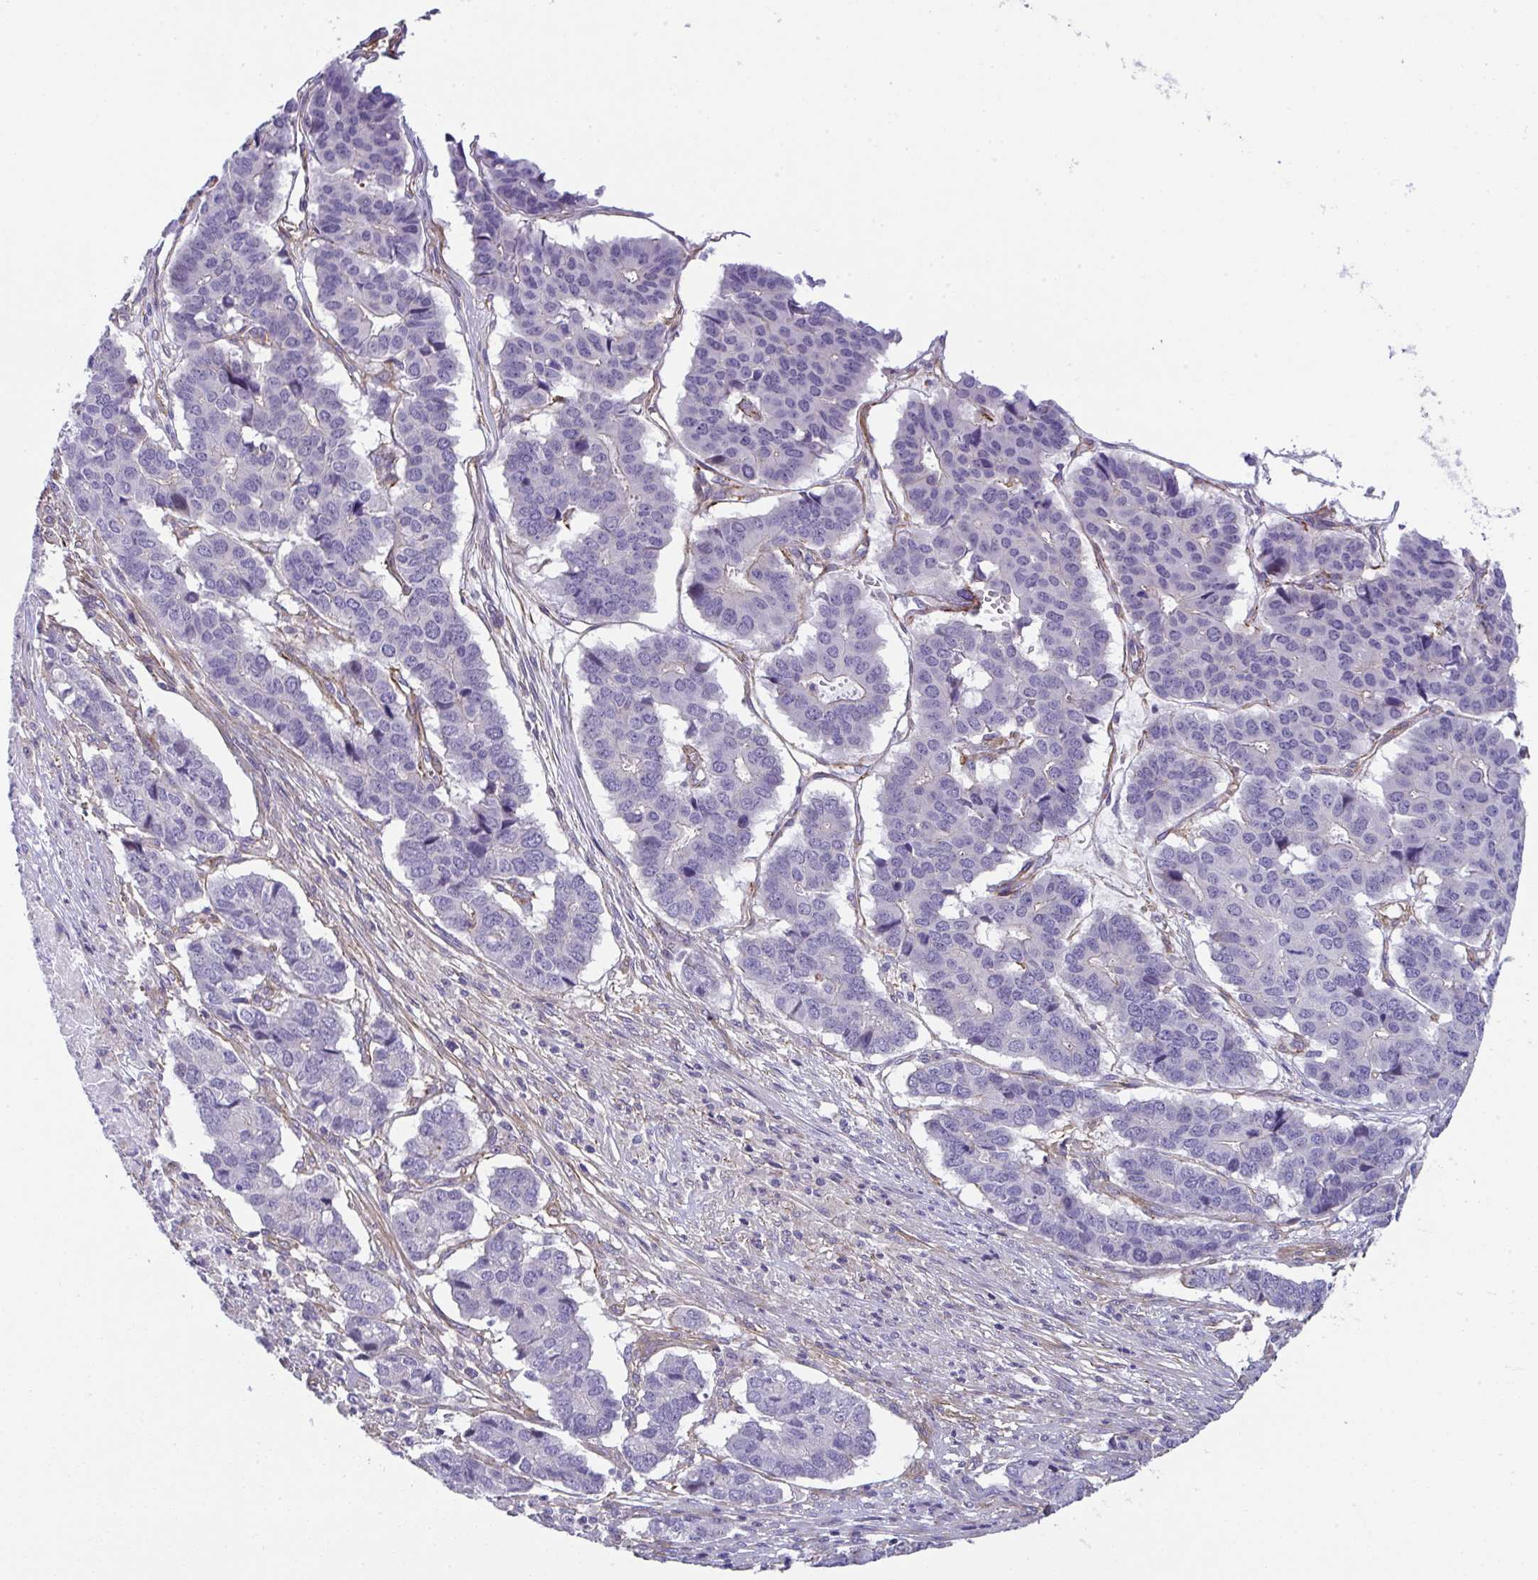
{"staining": {"intensity": "negative", "quantity": "none", "location": "none"}, "tissue": "pancreatic cancer", "cell_type": "Tumor cells", "image_type": "cancer", "snomed": [{"axis": "morphology", "description": "Adenocarcinoma, NOS"}, {"axis": "topography", "description": "Pancreas"}], "caption": "An image of pancreatic cancer (adenocarcinoma) stained for a protein displays no brown staining in tumor cells.", "gene": "MYL12A", "patient": {"sex": "male", "age": 50}}